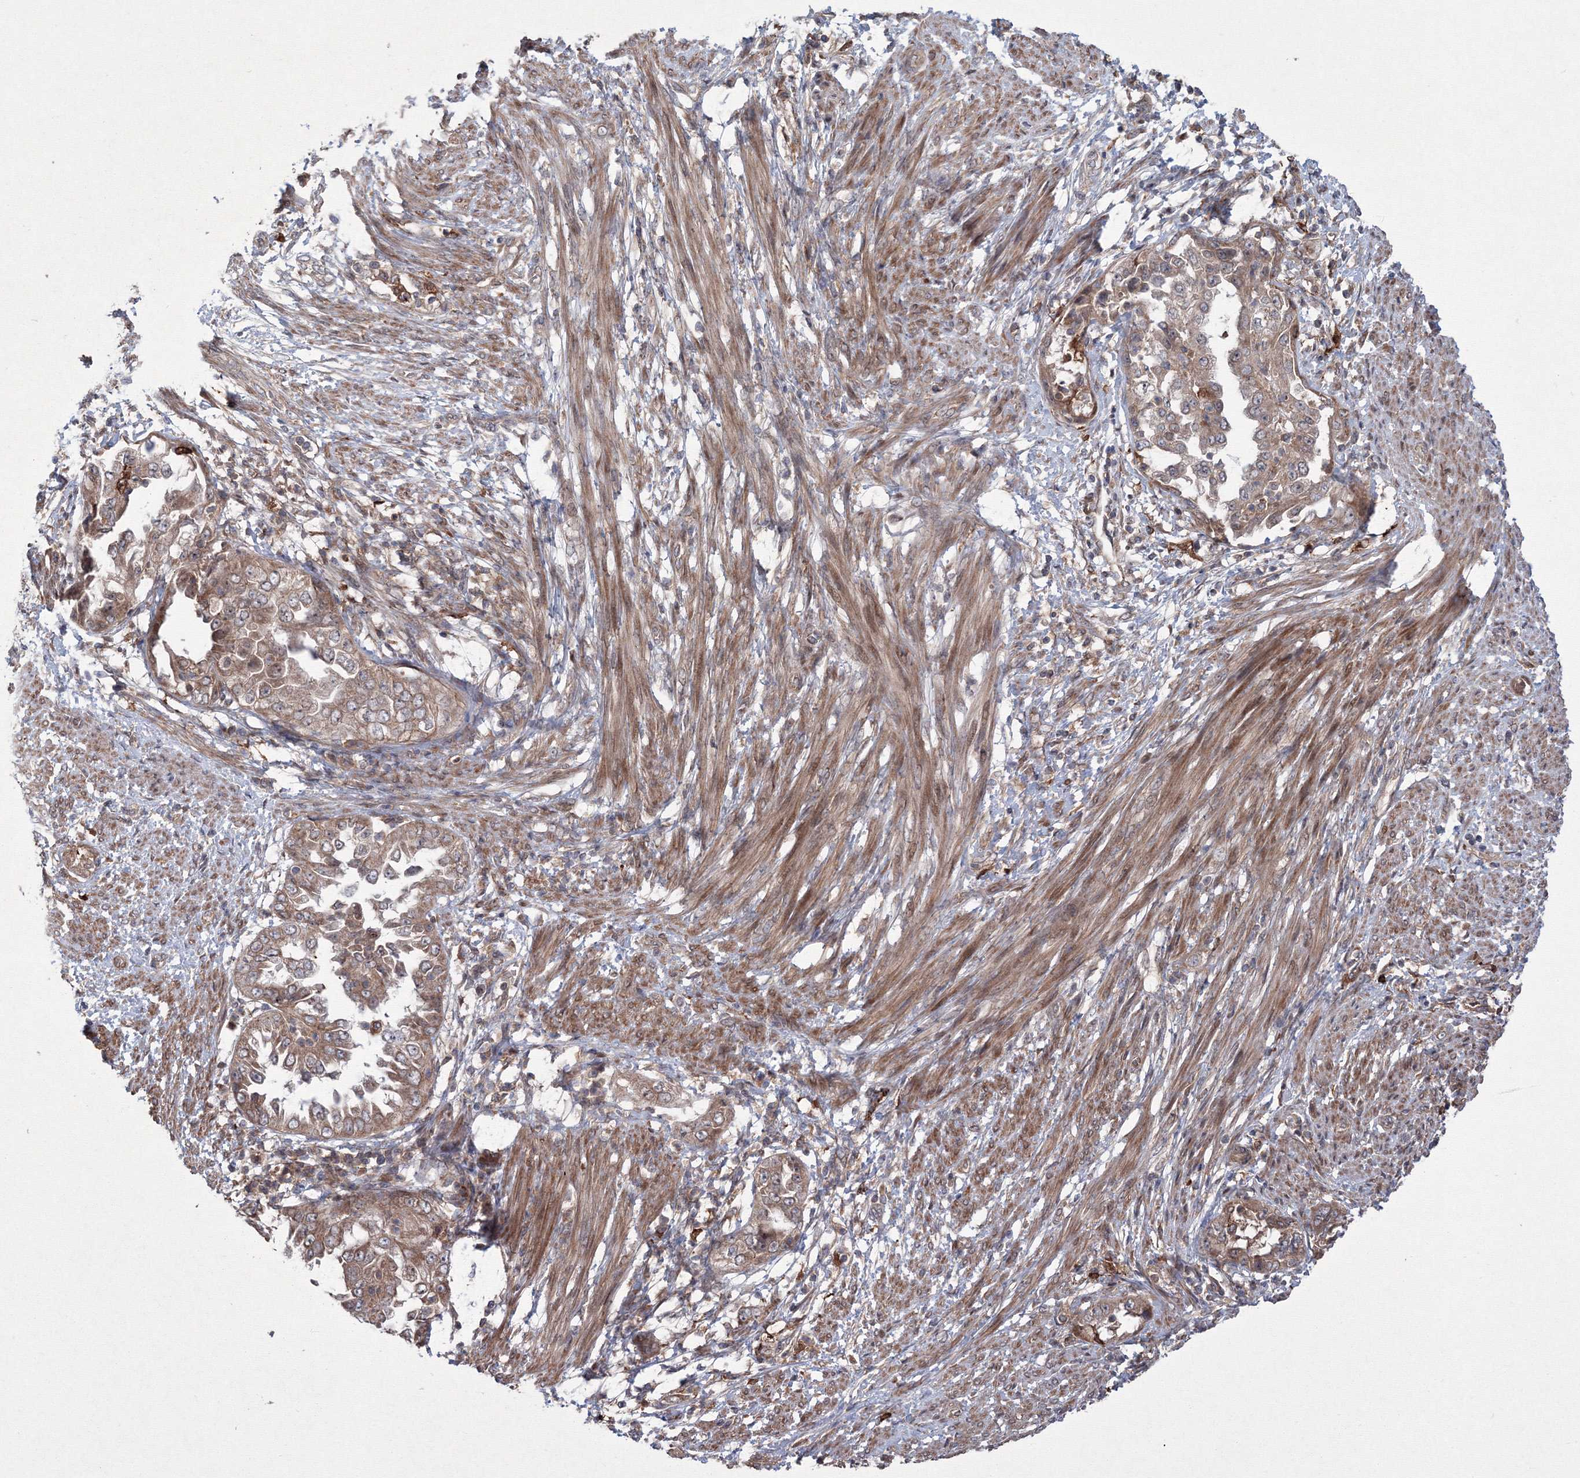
{"staining": {"intensity": "moderate", "quantity": ">75%", "location": "cytoplasmic/membranous"}, "tissue": "endometrial cancer", "cell_type": "Tumor cells", "image_type": "cancer", "snomed": [{"axis": "morphology", "description": "Adenocarcinoma, NOS"}, {"axis": "topography", "description": "Endometrium"}], "caption": "About >75% of tumor cells in human endometrial cancer (adenocarcinoma) exhibit moderate cytoplasmic/membranous protein staining as visualized by brown immunohistochemical staining.", "gene": "RANBP3L", "patient": {"sex": "female", "age": 85}}